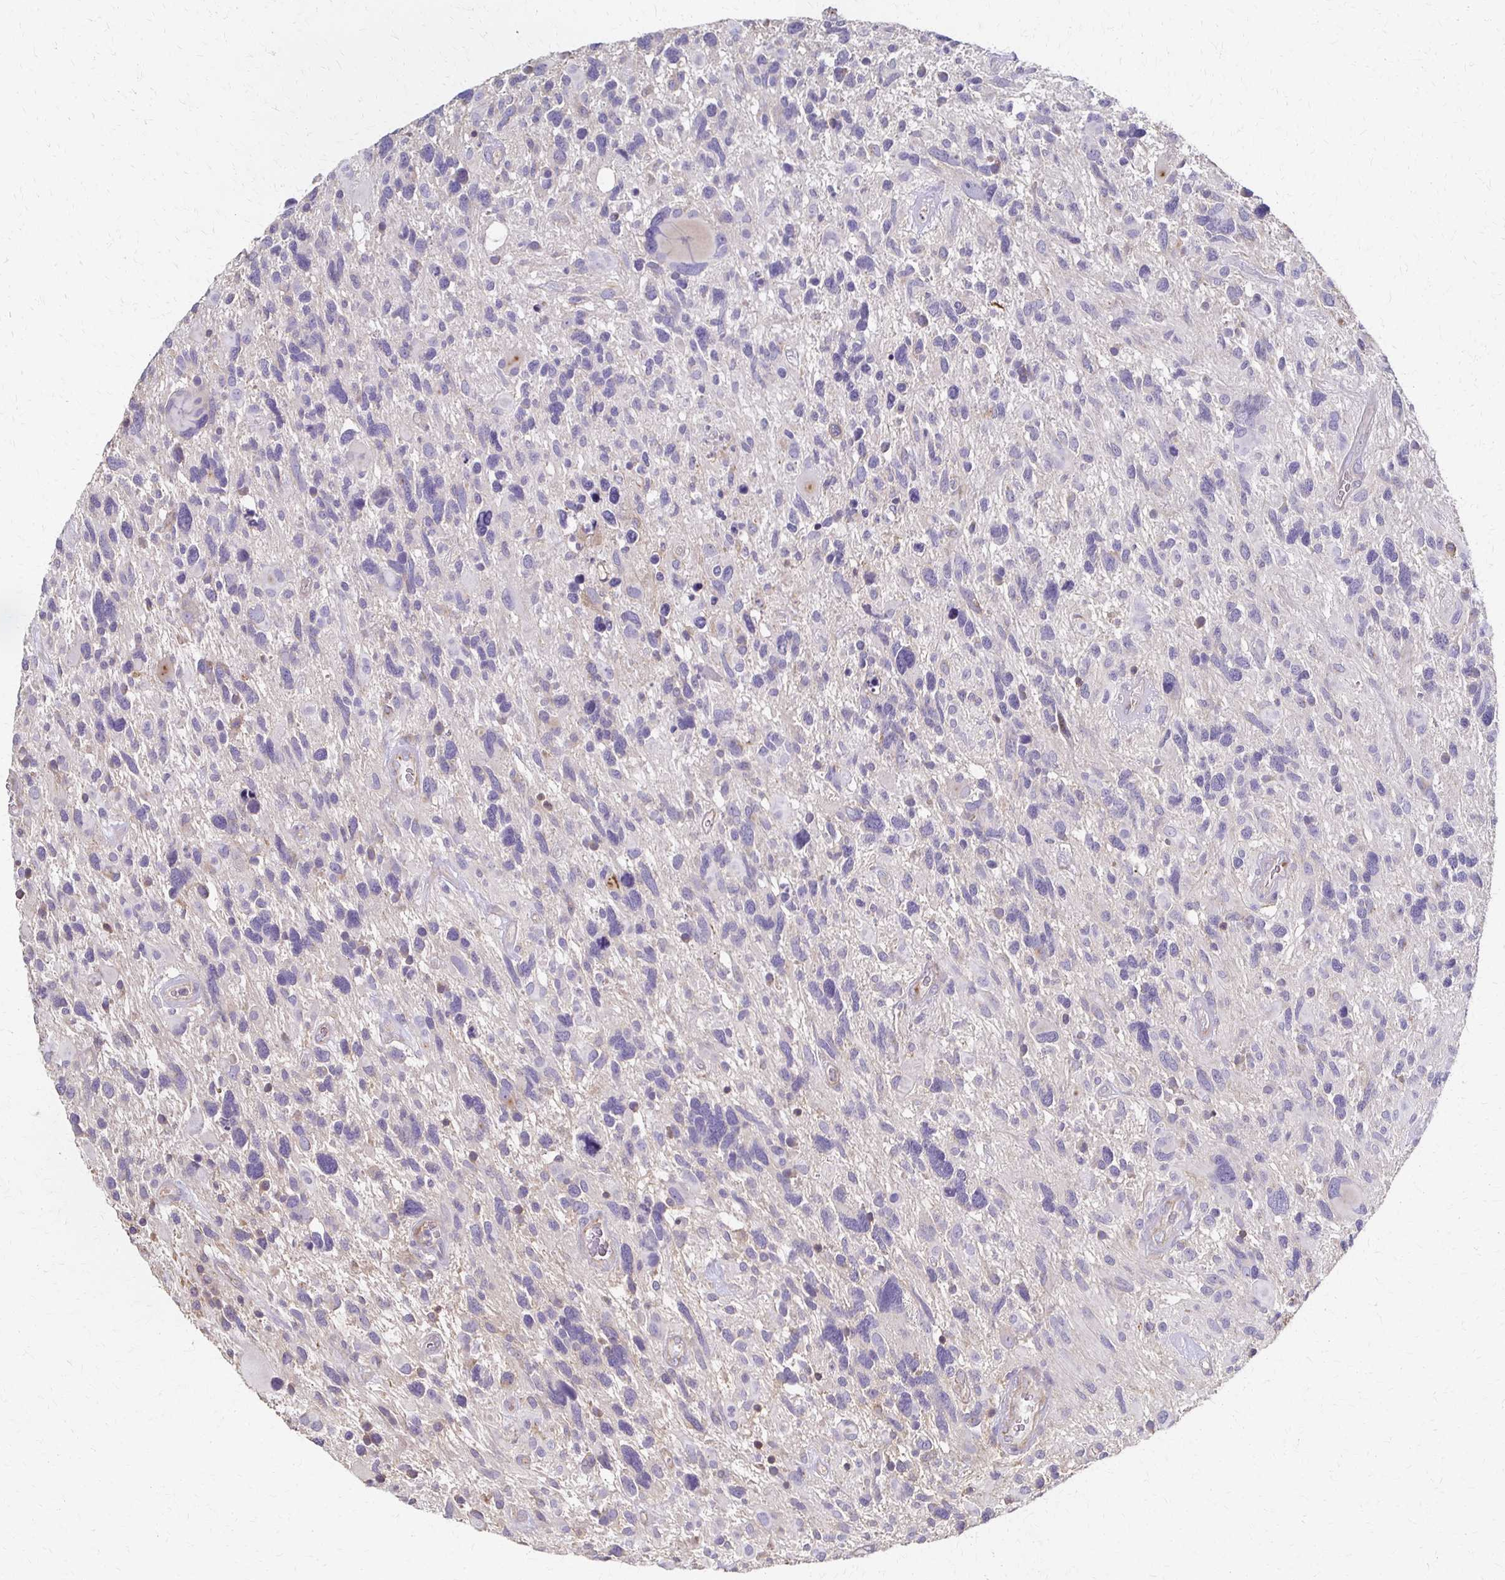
{"staining": {"intensity": "negative", "quantity": "none", "location": "none"}, "tissue": "glioma", "cell_type": "Tumor cells", "image_type": "cancer", "snomed": [{"axis": "morphology", "description": "Glioma, malignant, High grade"}, {"axis": "topography", "description": "Brain"}], "caption": "Protein analysis of high-grade glioma (malignant) demonstrates no significant staining in tumor cells.", "gene": "C1QTNF7", "patient": {"sex": "male", "age": 49}}